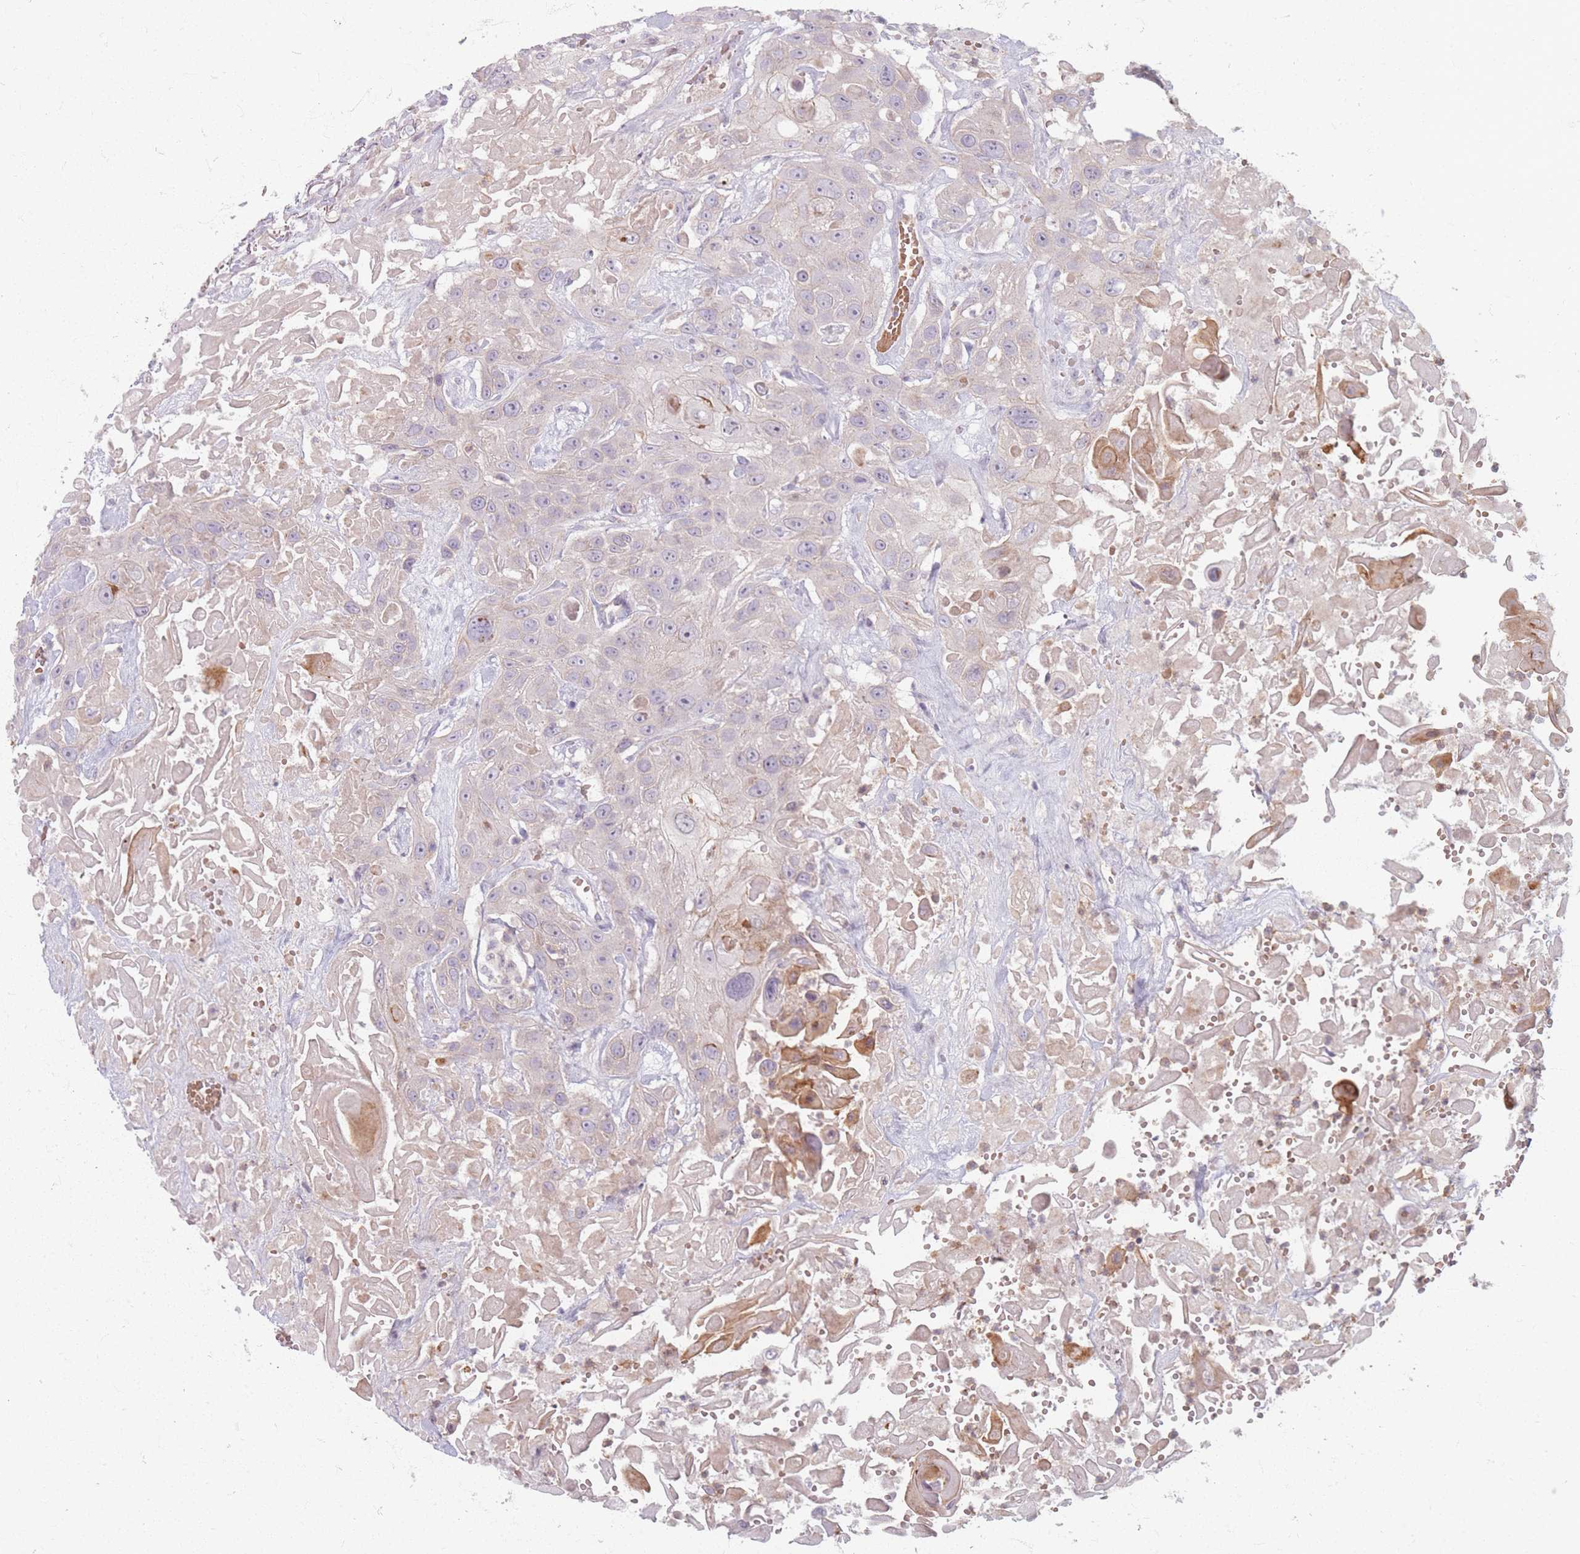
{"staining": {"intensity": "negative", "quantity": "none", "location": "none"}, "tissue": "head and neck cancer", "cell_type": "Tumor cells", "image_type": "cancer", "snomed": [{"axis": "morphology", "description": "Squamous cell carcinoma, NOS"}, {"axis": "topography", "description": "Head-Neck"}], "caption": "IHC of squamous cell carcinoma (head and neck) shows no positivity in tumor cells. The staining is performed using DAB brown chromogen with nuclei counter-stained in using hematoxylin.", "gene": "CHCHD7", "patient": {"sex": "male", "age": 81}}